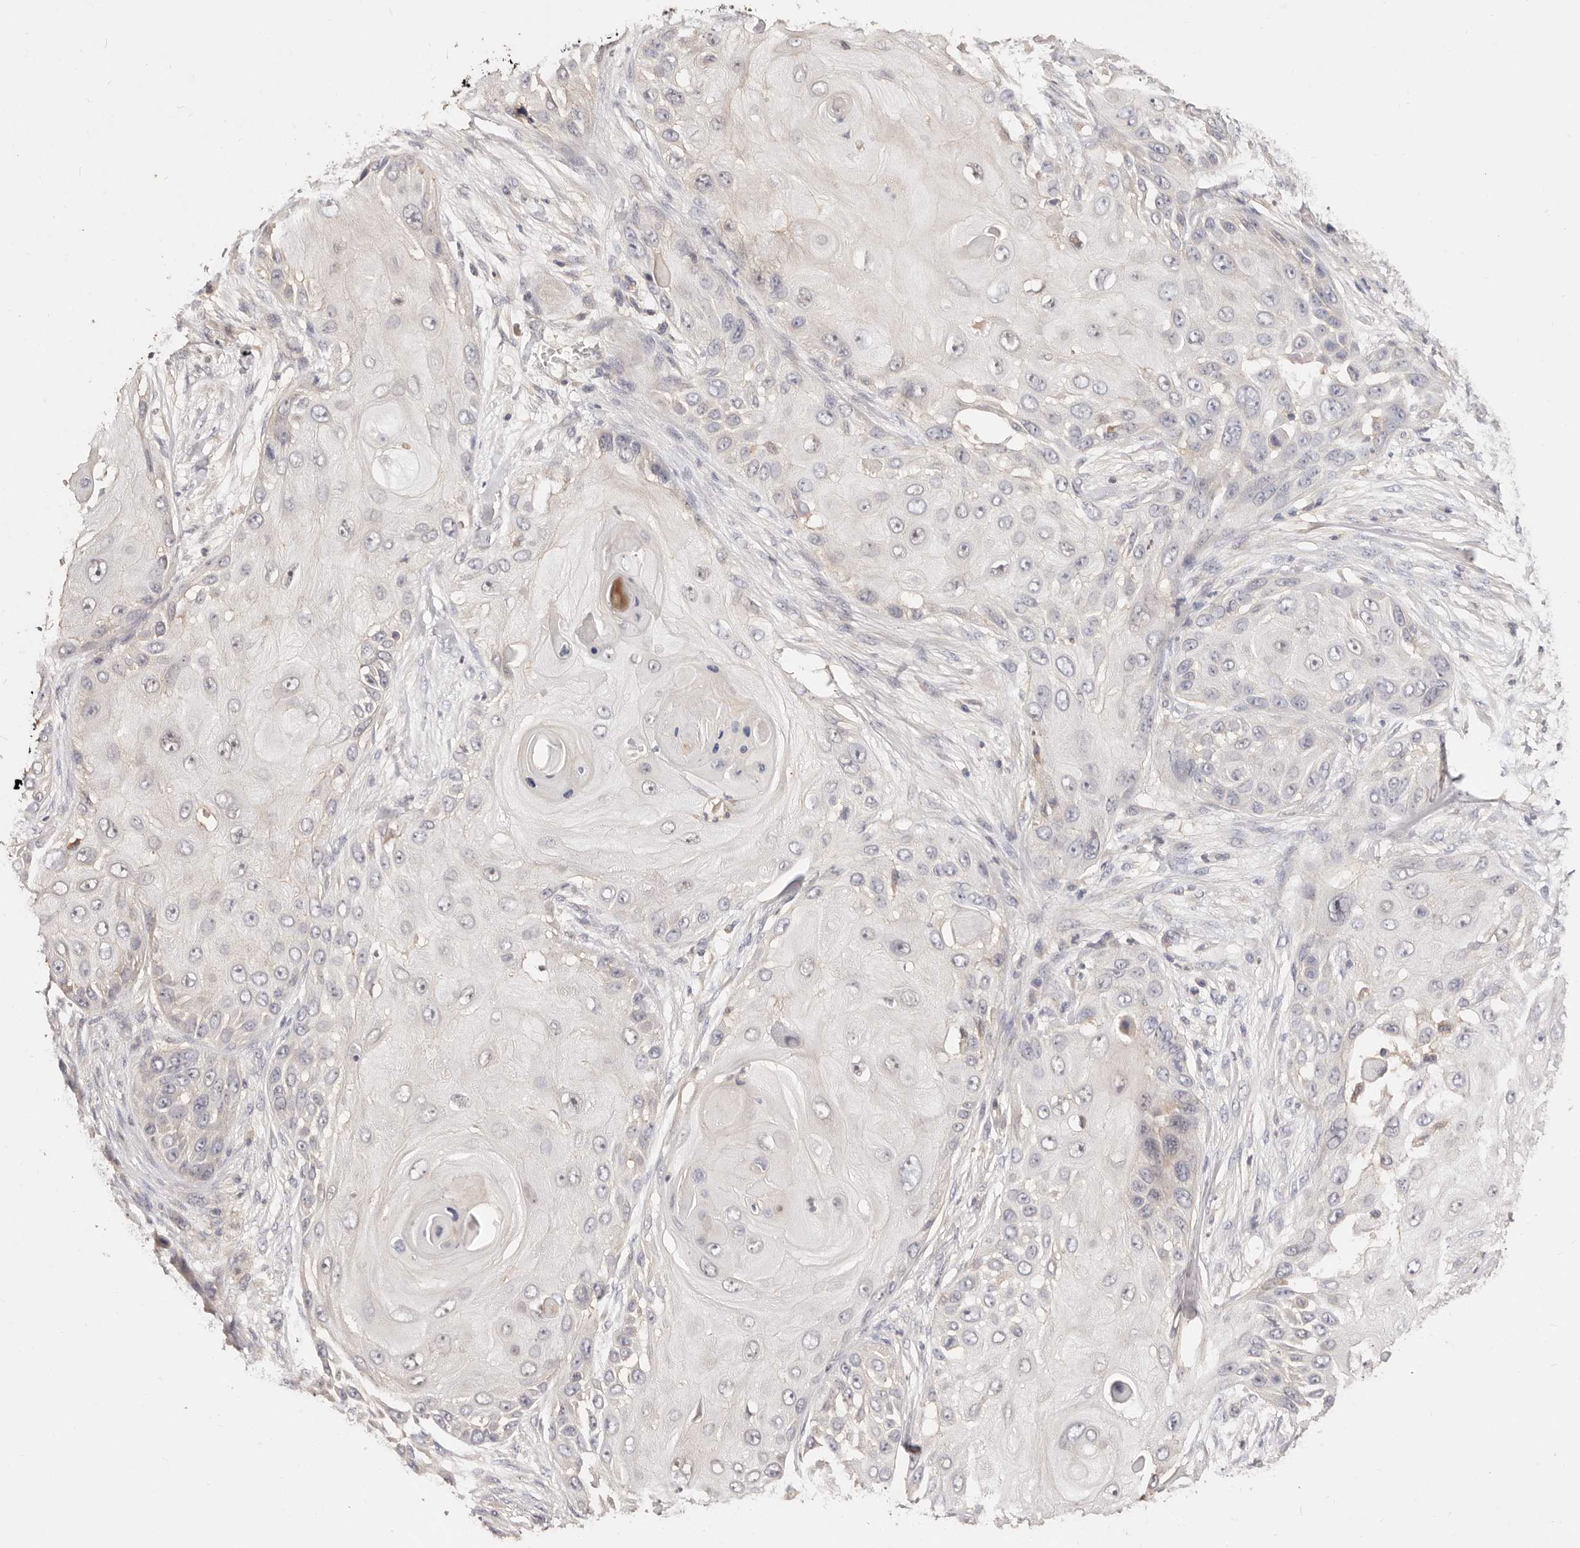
{"staining": {"intensity": "negative", "quantity": "none", "location": "none"}, "tissue": "skin cancer", "cell_type": "Tumor cells", "image_type": "cancer", "snomed": [{"axis": "morphology", "description": "Squamous cell carcinoma, NOS"}, {"axis": "topography", "description": "Skin"}], "caption": "The image displays no significant expression in tumor cells of skin squamous cell carcinoma.", "gene": "CXADR", "patient": {"sex": "female", "age": 44}}